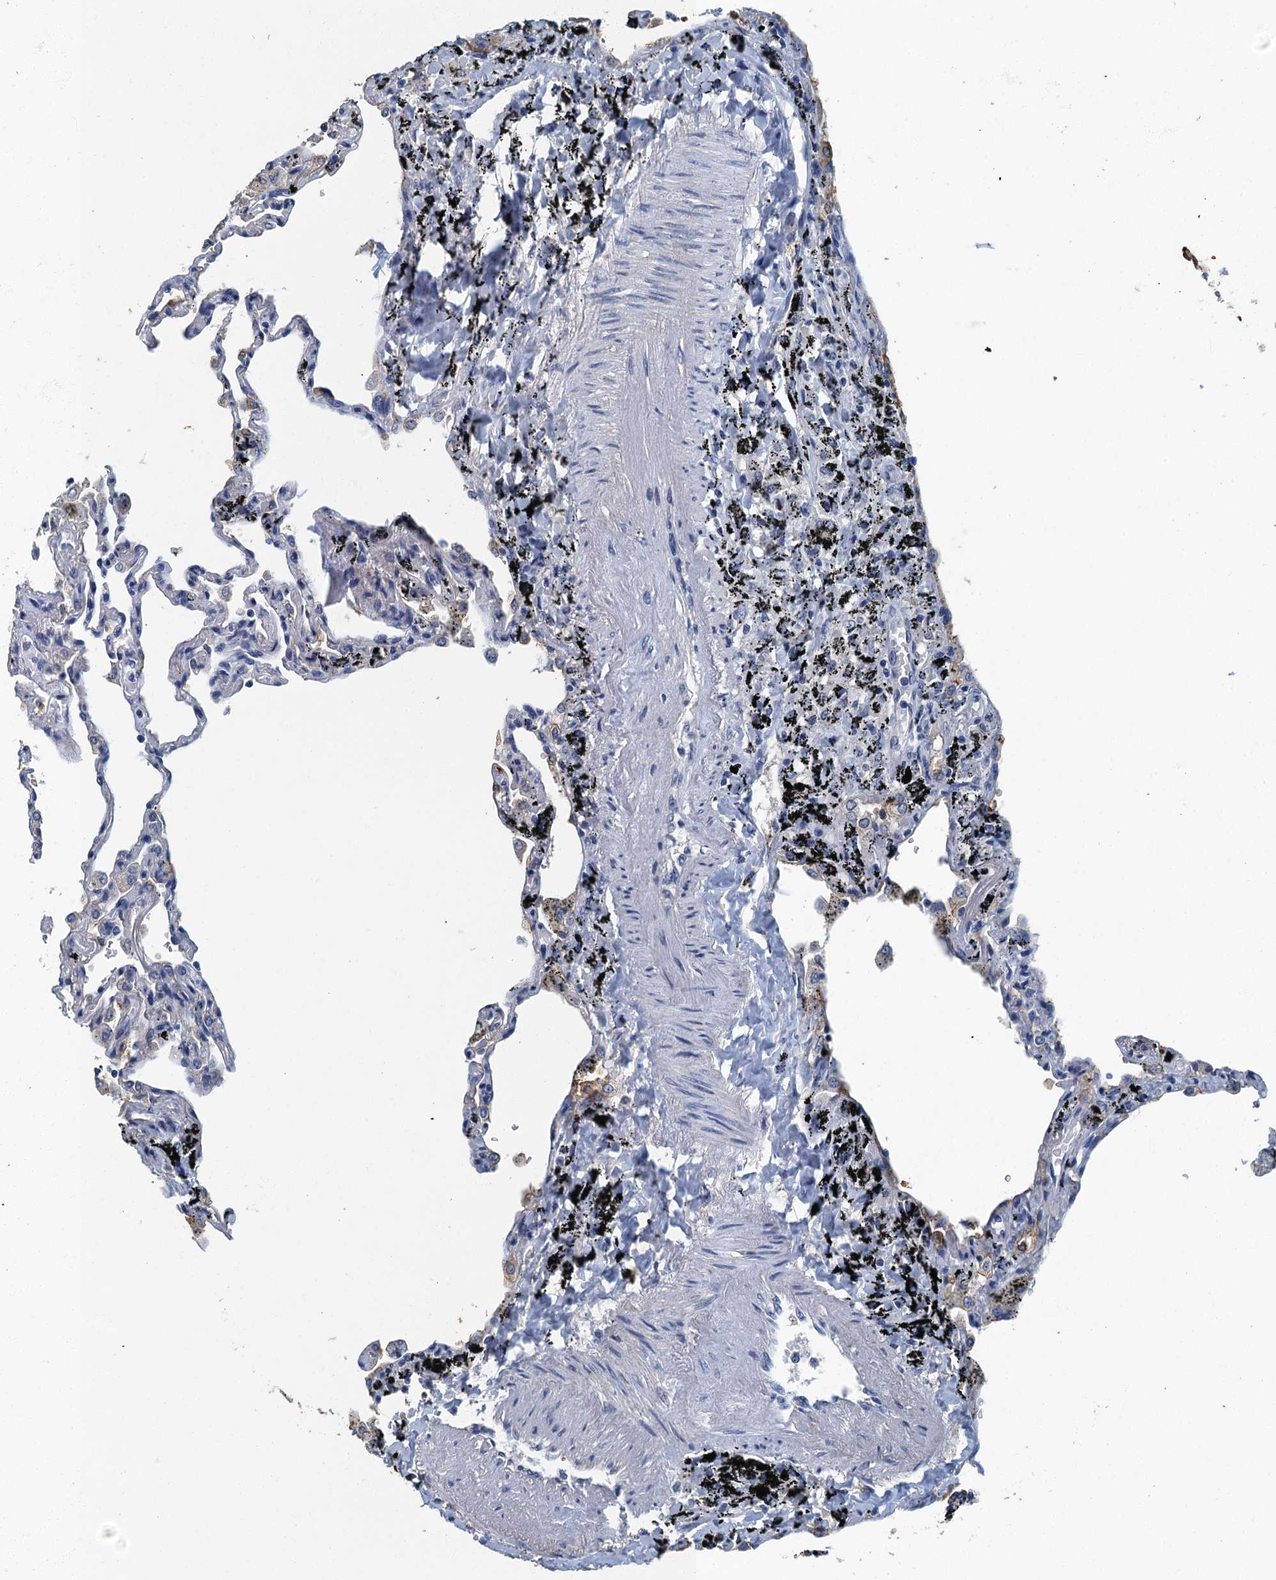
{"staining": {"intensity": "negative", "quantity": "none", "location": "none"}, "tissue": "lung", "cell_type": "Alveolar cells", "image_type": "normal", "snomed": [{"axis": "morphology", "description": "Normal tissue, NOS"}, {"axis": "topography", "description": "Lung"}], "caption": "This is an IHC histopathology image of unremarkable human lung. There is no expression in alveolar cells.", "gene": "GADL1", "patient": {"sex": "male", "age": 59}}